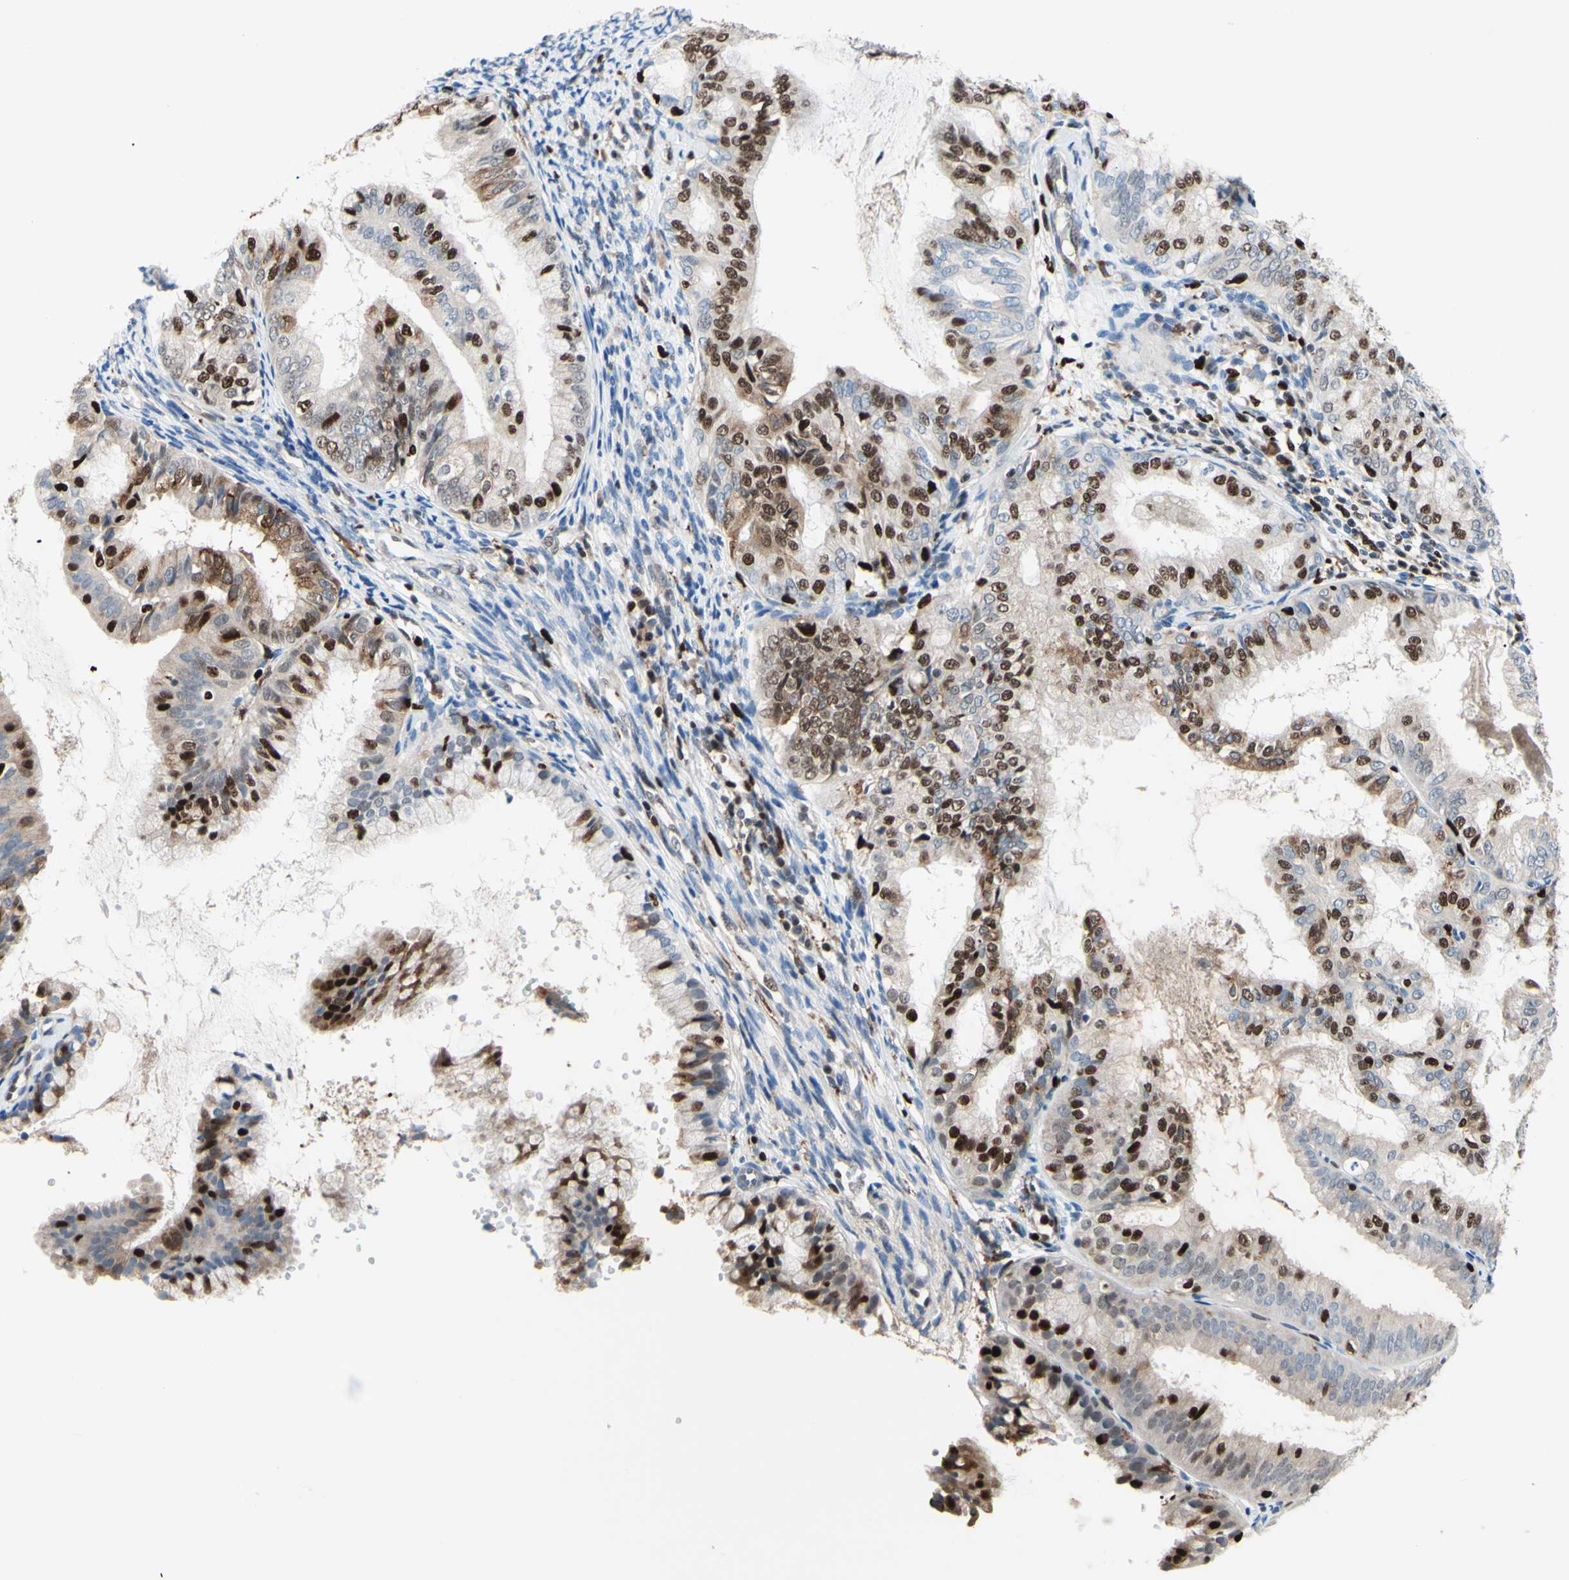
{"staining": {"intensity": "strong", "quantity": "25%-75%", "location": "nuclear"}, "tissue": "endometrial cancer", "cell_type": "Tumor cells", "image_type": "cancer", "snomed": [{"axis": "morphology", "description": "Adenocarcinoma, NOS"}, {"axis": "topography", "description": "Endometrium"}], "caption": "Endometrial adenocarcinoma stained with immunohistochemistry demonstrates strong nuclear positivity in approximately 25%-75% of tumor cells. The protein of interest is shown in brown color, while the nuclei are stained blue.", "gene": "EED", "patient": {"sex": "female", "age": 63}}